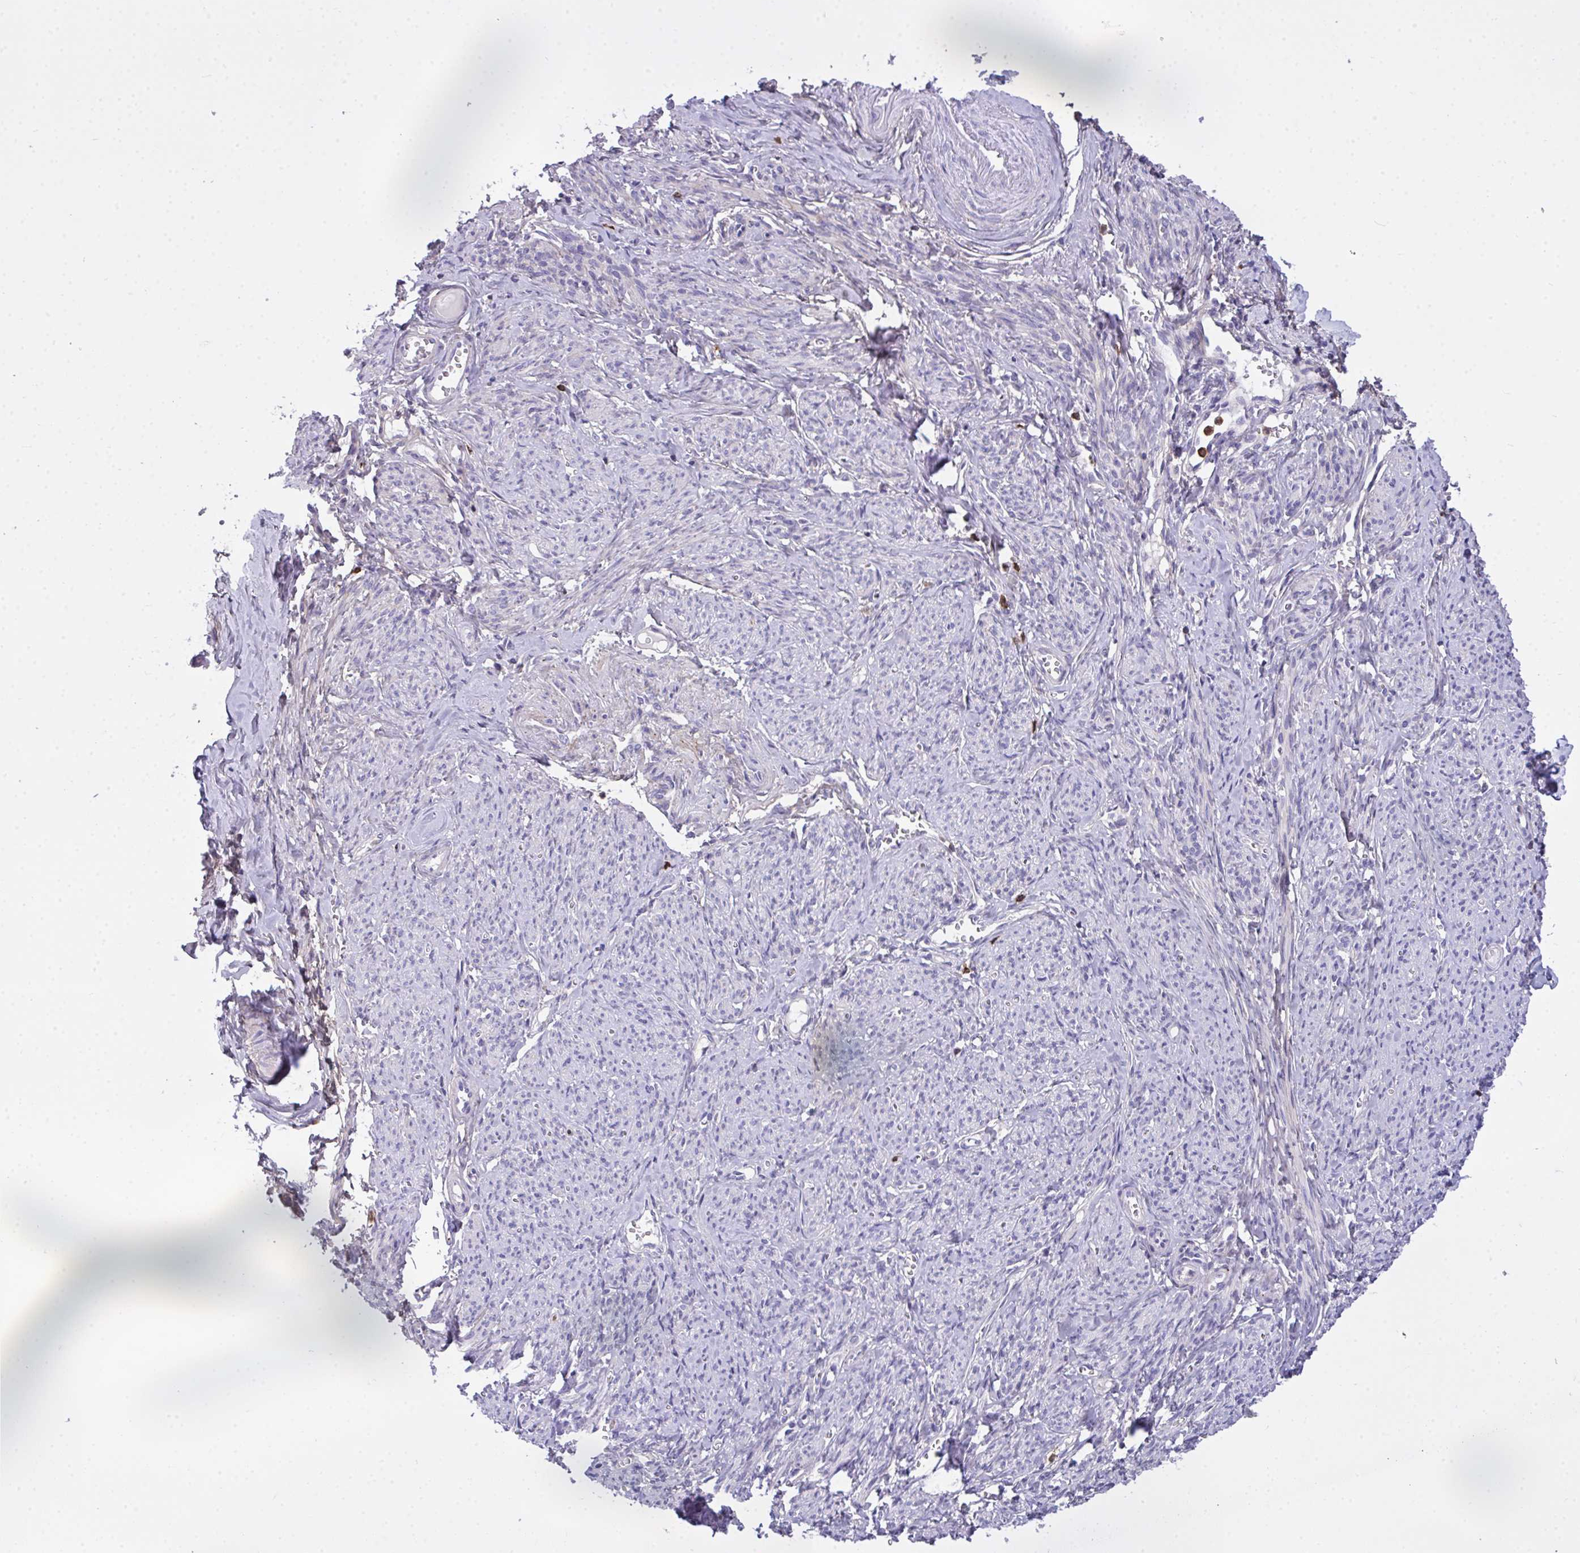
{"staining": {"intensity": "negative", "quantity": "none", "location": "none"}, "tissue": "smooth muscle", "cell_type": "Smooth muscle cells", "image_type": "normal", "snomed": [{"axis": "morphology", "description": "Normal tissue, NOS"}, {"axis": "topography", "description": "Smooth muscle"}], "caption": "The image shows no significant expression in smooth muscle cells of smooth muscle. (DAB (3,3'-diaminobenzidine) immunohistochemistry (IHC), high magnification).", "gene": "AP5M1", "patient": {"sex": "female", "age": 65}}